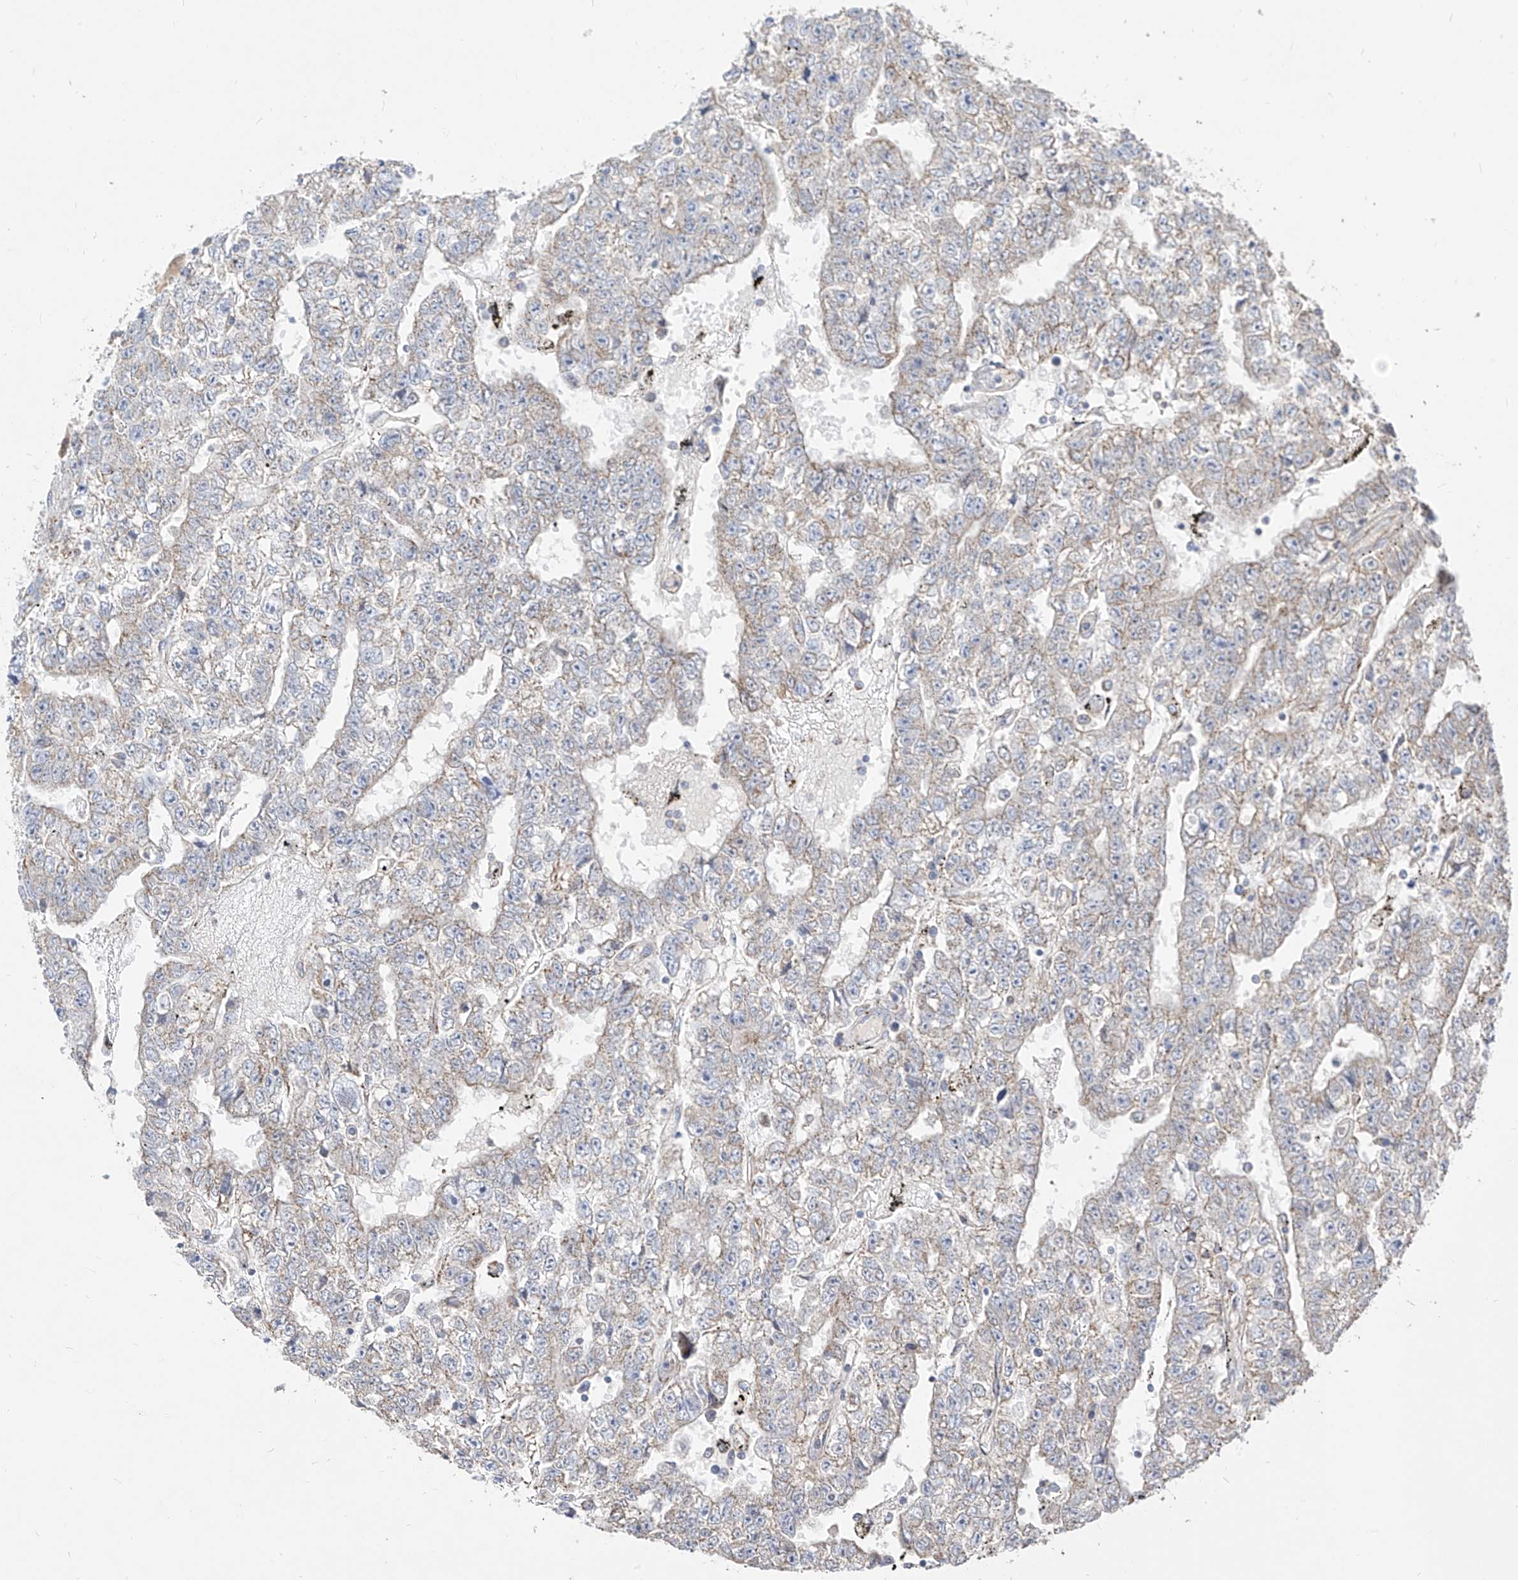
{"staining": {"intensity": "weak", "quantity": "25%-75%", "location": "cytoplasmic/membranous"}, "tissue": "testis cancer", "cell_type": "Tumor cells", "image_type": "cancer", "snomed": [{"axis": "morphology", "description": "Carcinoma, Embryonal, NOS"}, {"axis": "topography", "description": "Testis"}], "caption": "This photomicrograph reveals embryonal carcinoma (testis) stained with immunohistochemistry (IHC) to label a protein in brown. The cytoplasmic/membranous of tumor cells show weak positivity for the protein. Nuclei are counter-stained blue.", "gene": "RASA2", "patient": {"sex": "male", "age": 25}}